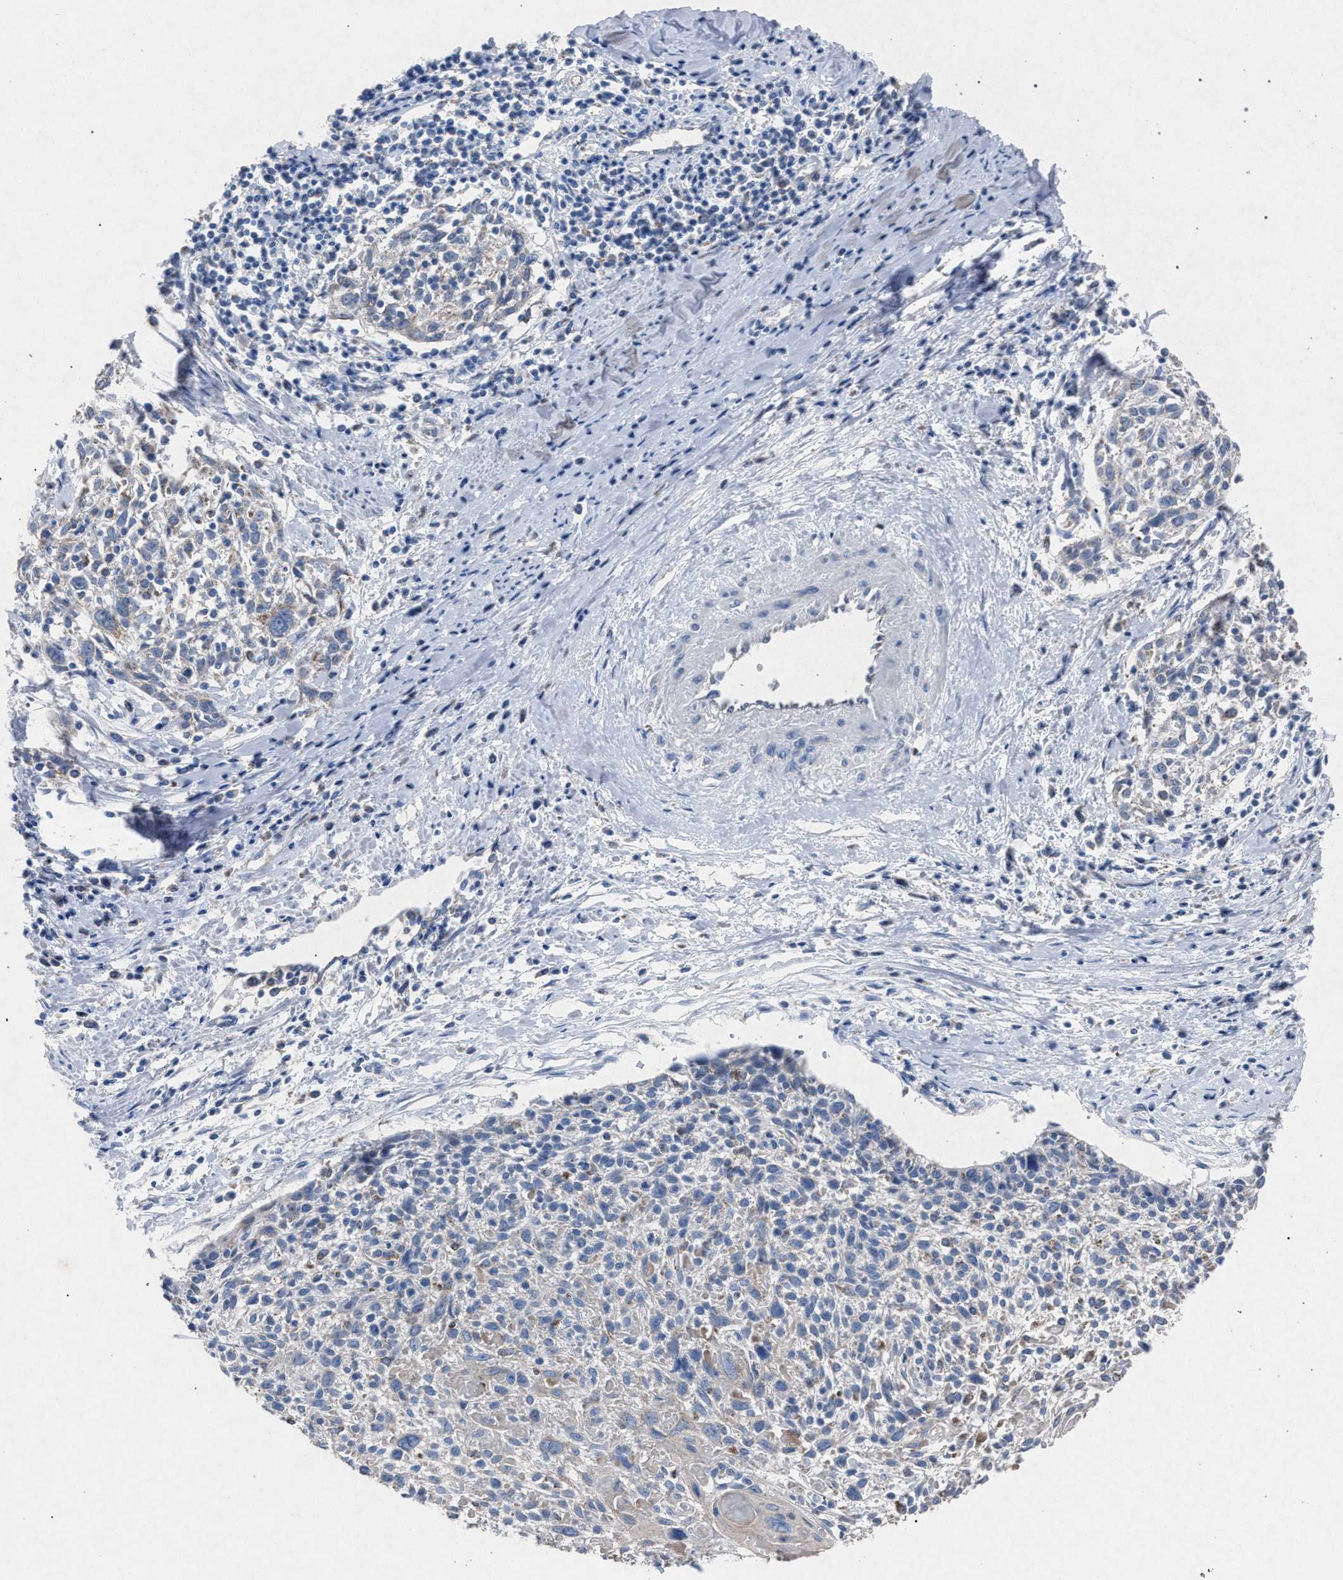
{"staining": {"intensity": "negative", "quantity": "none", "location": "none"}, "tissue": "cervical cancer", "cell_type": "Tumor cells", "image_type": "cancer", "snomed": [{"axis": "morphology", "description": "Squamous cell carcinoma, NOS"}, {"axis": "topography", "description": "Cervix"}], "caption": "Immunohistochemistry (IHC) of cervical cancer (squamous cell carcinoma) displays no positivity in tumor cells.", "gene": "HSD17B4", "patient": {"sex": "female", "age": 51}}